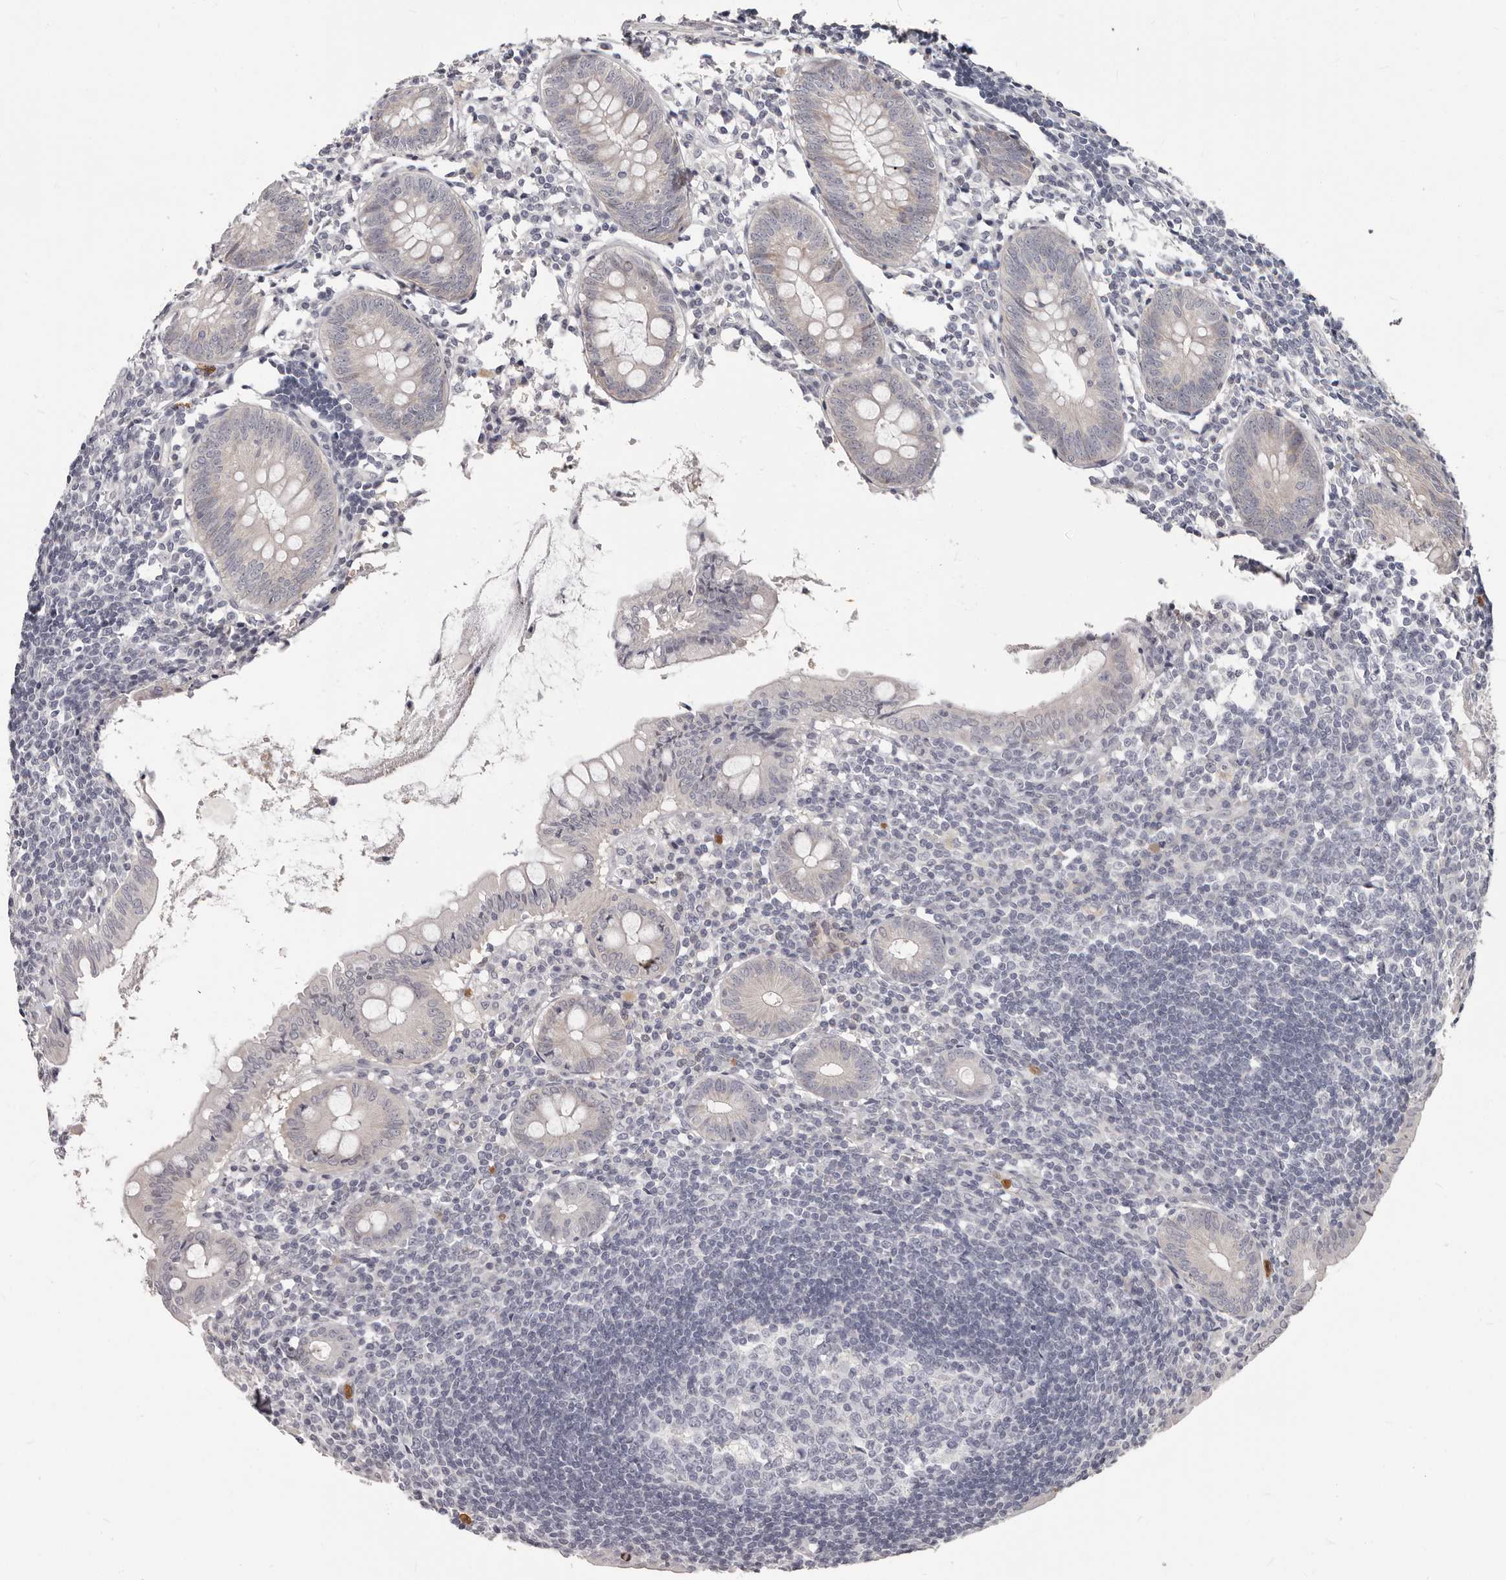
{"staining": {"intensity": "negative", "quantity": "none", "location": "none"}, "tissue": "appendix", "cell_type": "Glandular cells", "image_type": "normal", "snomed": [{"axis": "morphology", "description": "Normal tissue, NOS"}, {"axis": "topography", "description": "Appendix"}], "caption": "The IHC photomicrograph has no significant expression in glandular cells of appendix.", "gene": "GPR157", "patient": {"sex": "female", "age": 54}}